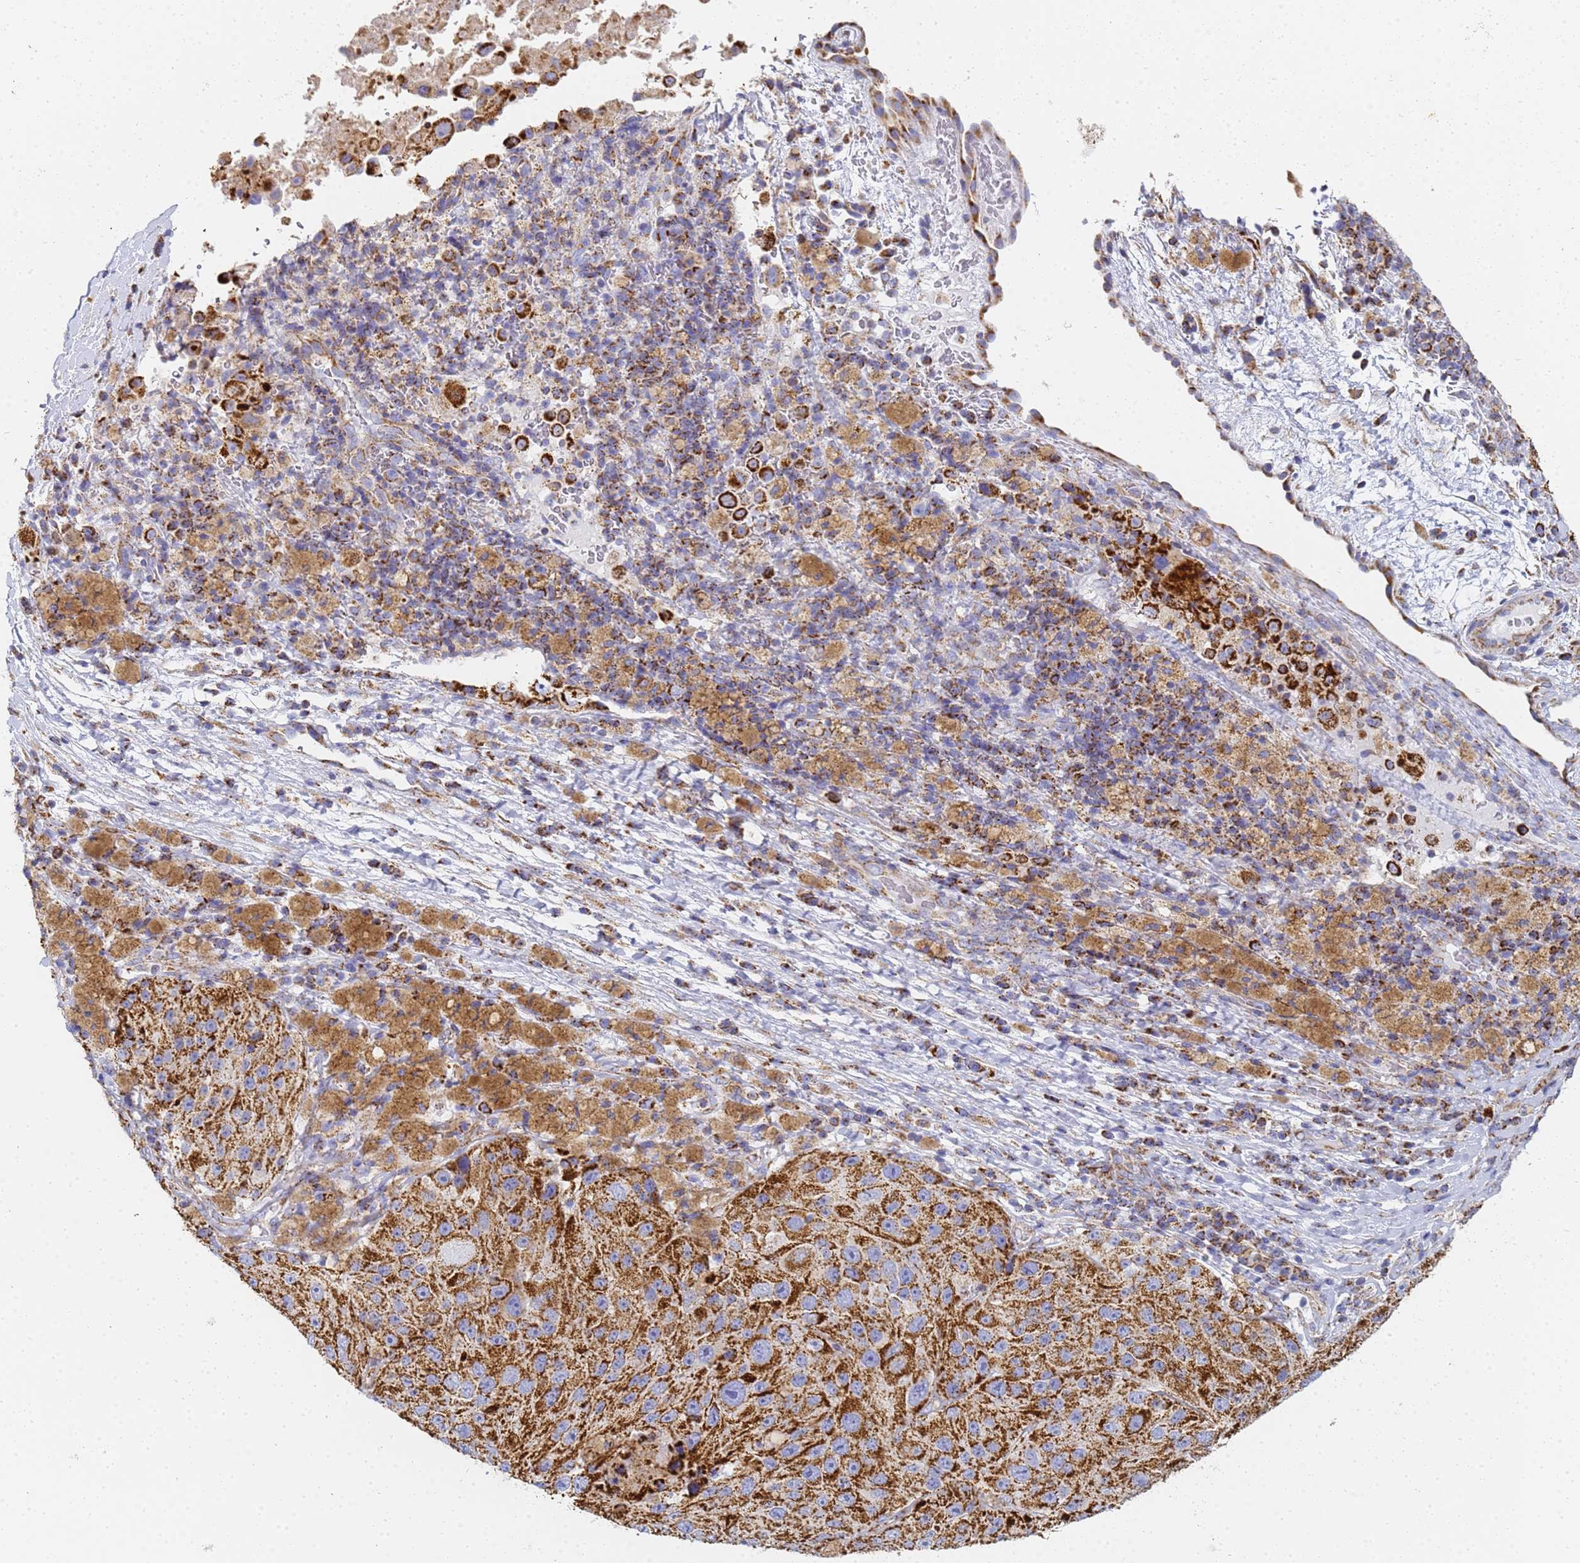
{"staining": {"intensity": "strong", "quantity": ">75%", "location": "cytoplasmic/membranous"}, "tissue": "melanoma", "cell_type": "Tumor cells", "image_type": "cancer", "snomed": [{"axis": "morphology", "description": "Malignant melanoma, Metastatic site"}, {"axis": "topography", "description": "Lymph node"}], "caption": "Approximately >75% of tumor cells in human melanoma demonstrate strong cytoplasmic/membranous protein positivity as visualized by brown immunohistochemical staining.", "gene": "CNIH4", "patient": {"sex": "male", "age": 62}}